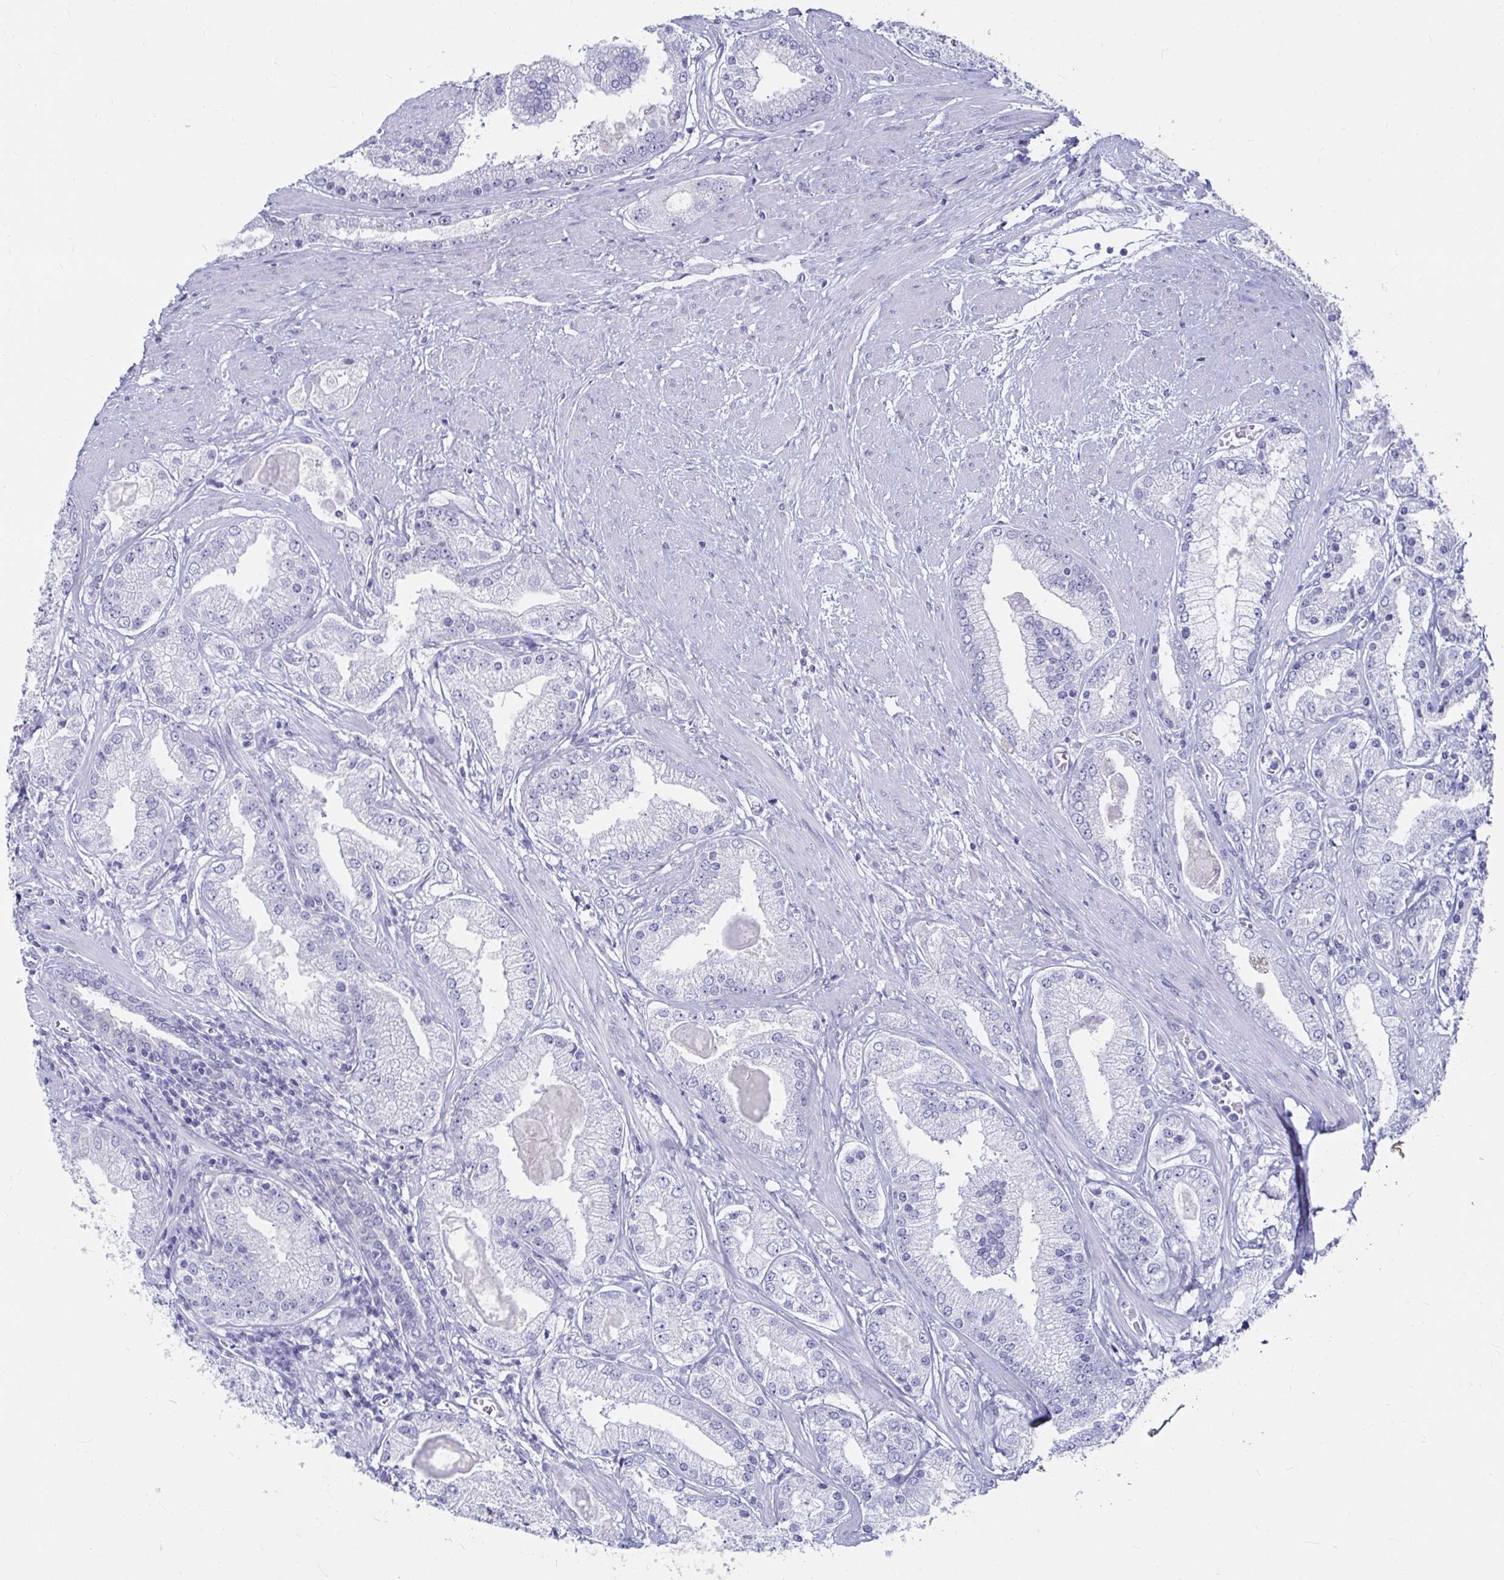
{"staining": {"intensity": "negative", "quantity": "none", "location": "none"}, "tissue": "prostate cancer", "cell_type": "Tumor cells", "image_type": "cancer", "snomed": [{"axis": "morphology", "description": "Adenocarcinoma, High grade"}, {"axis": "topography", "description": "Prostate"}], "caption": "Prostate cancer (high-grade adenocarcinoma) was stained to show a protein in brown. There is no significant staining in tumor cells.", "gene": "CA9", "patient": {"sex": "male", "age": 67}}